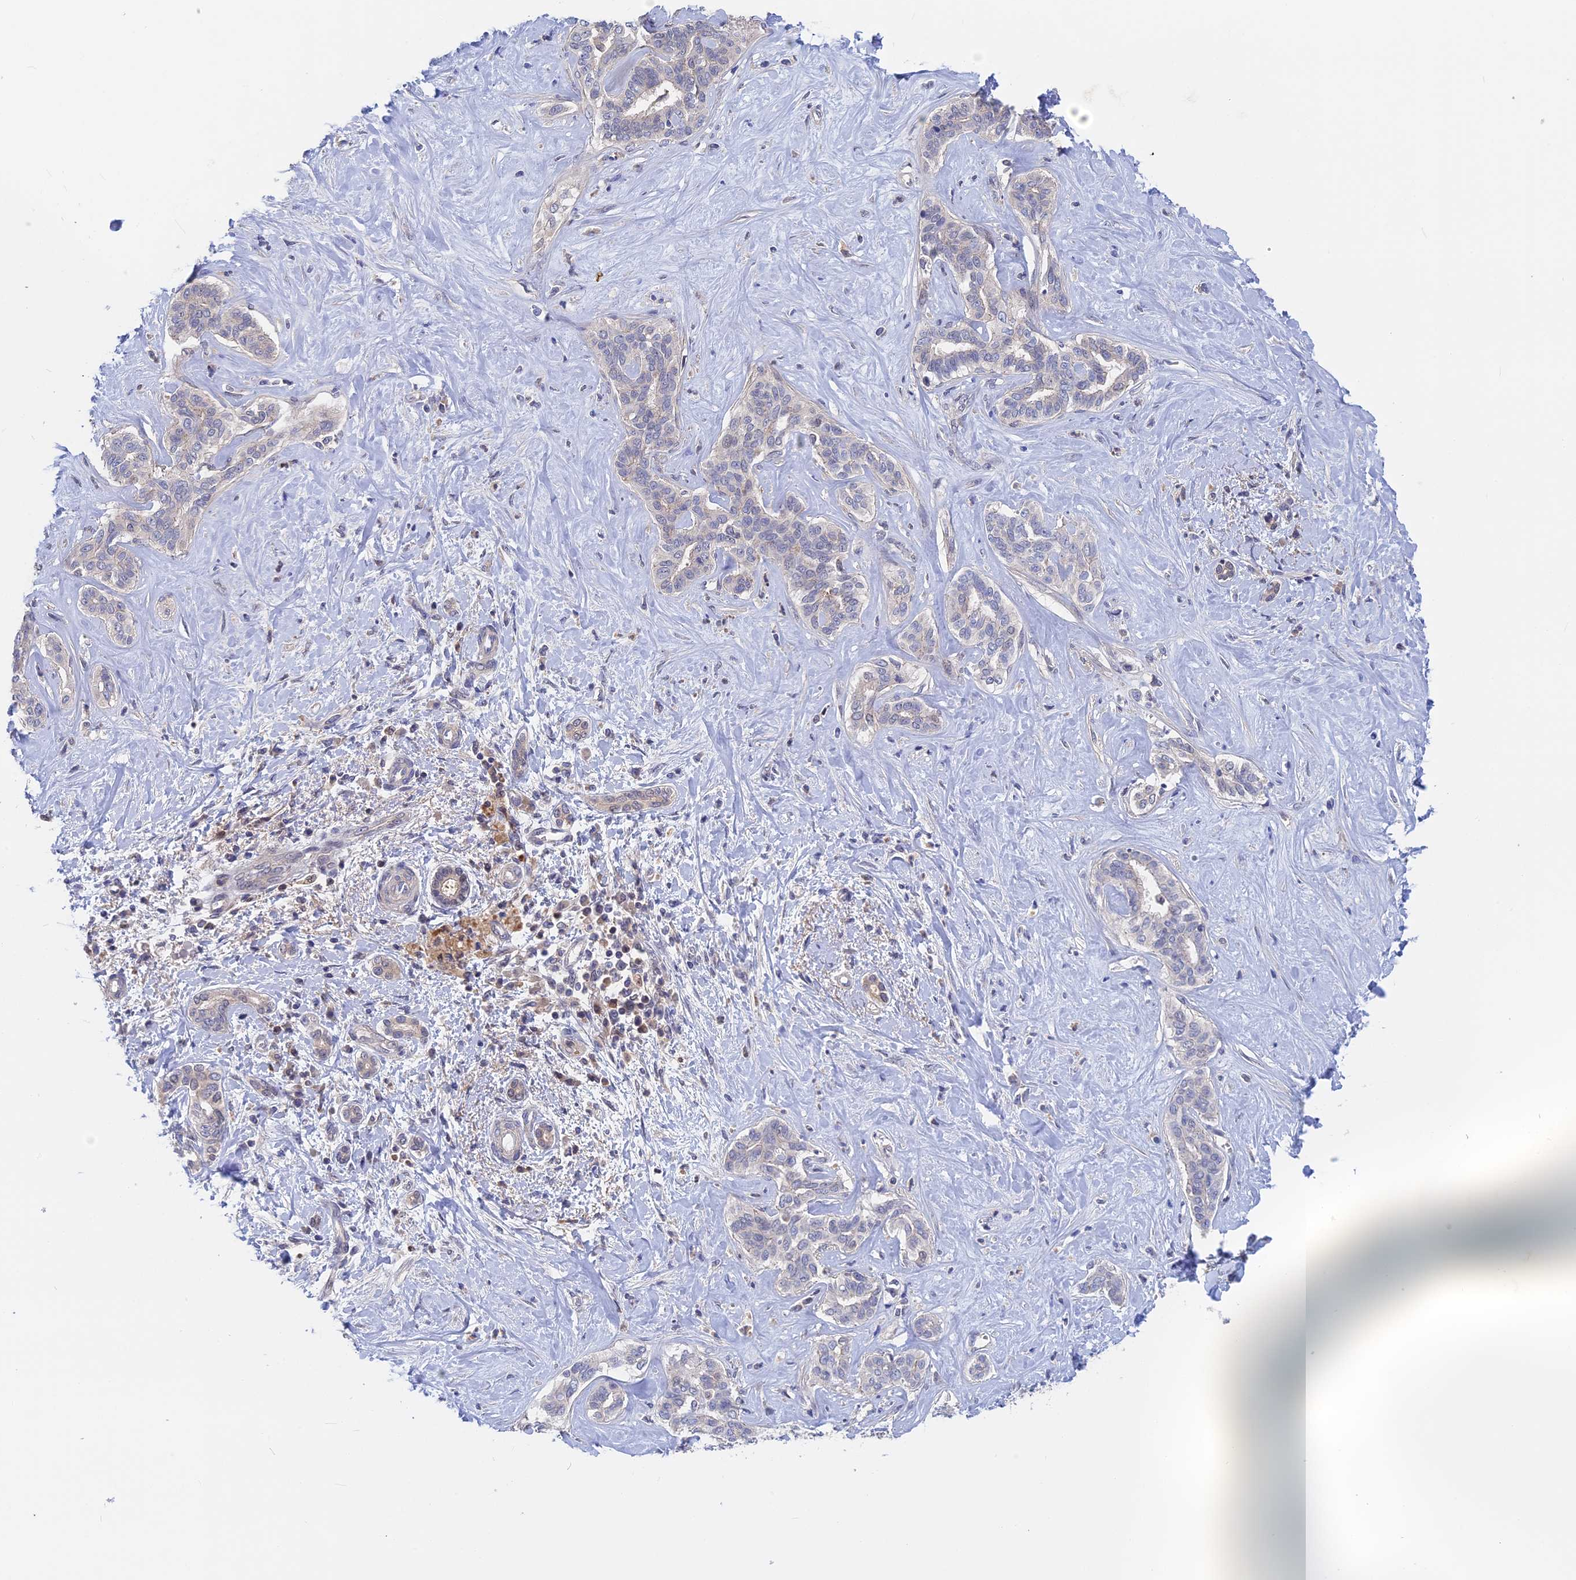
{"staining": {"intensity": "weak", "quantity": "<25%", "location": "nuclear"}, "tissue": "liver cancer", "cell_type": "Tumor cells", "image_type": "cancer", "snomed": [{"axis": "morphology", "description": "Cholangiocarcinoma"}, {"axis": "topography", "description": "Liver"}], "caption": "This is a image of IHC staining of liver cancer (cholangiocarcinoma), which shows no positivity in tumor cells. (DAB (3,3'-diaminobenzidine) immunohistochemistry (IHC) with hematoxylin counter stain).", "gene": "BLVRA", "patient": {"sex": "female", "age": 77}}